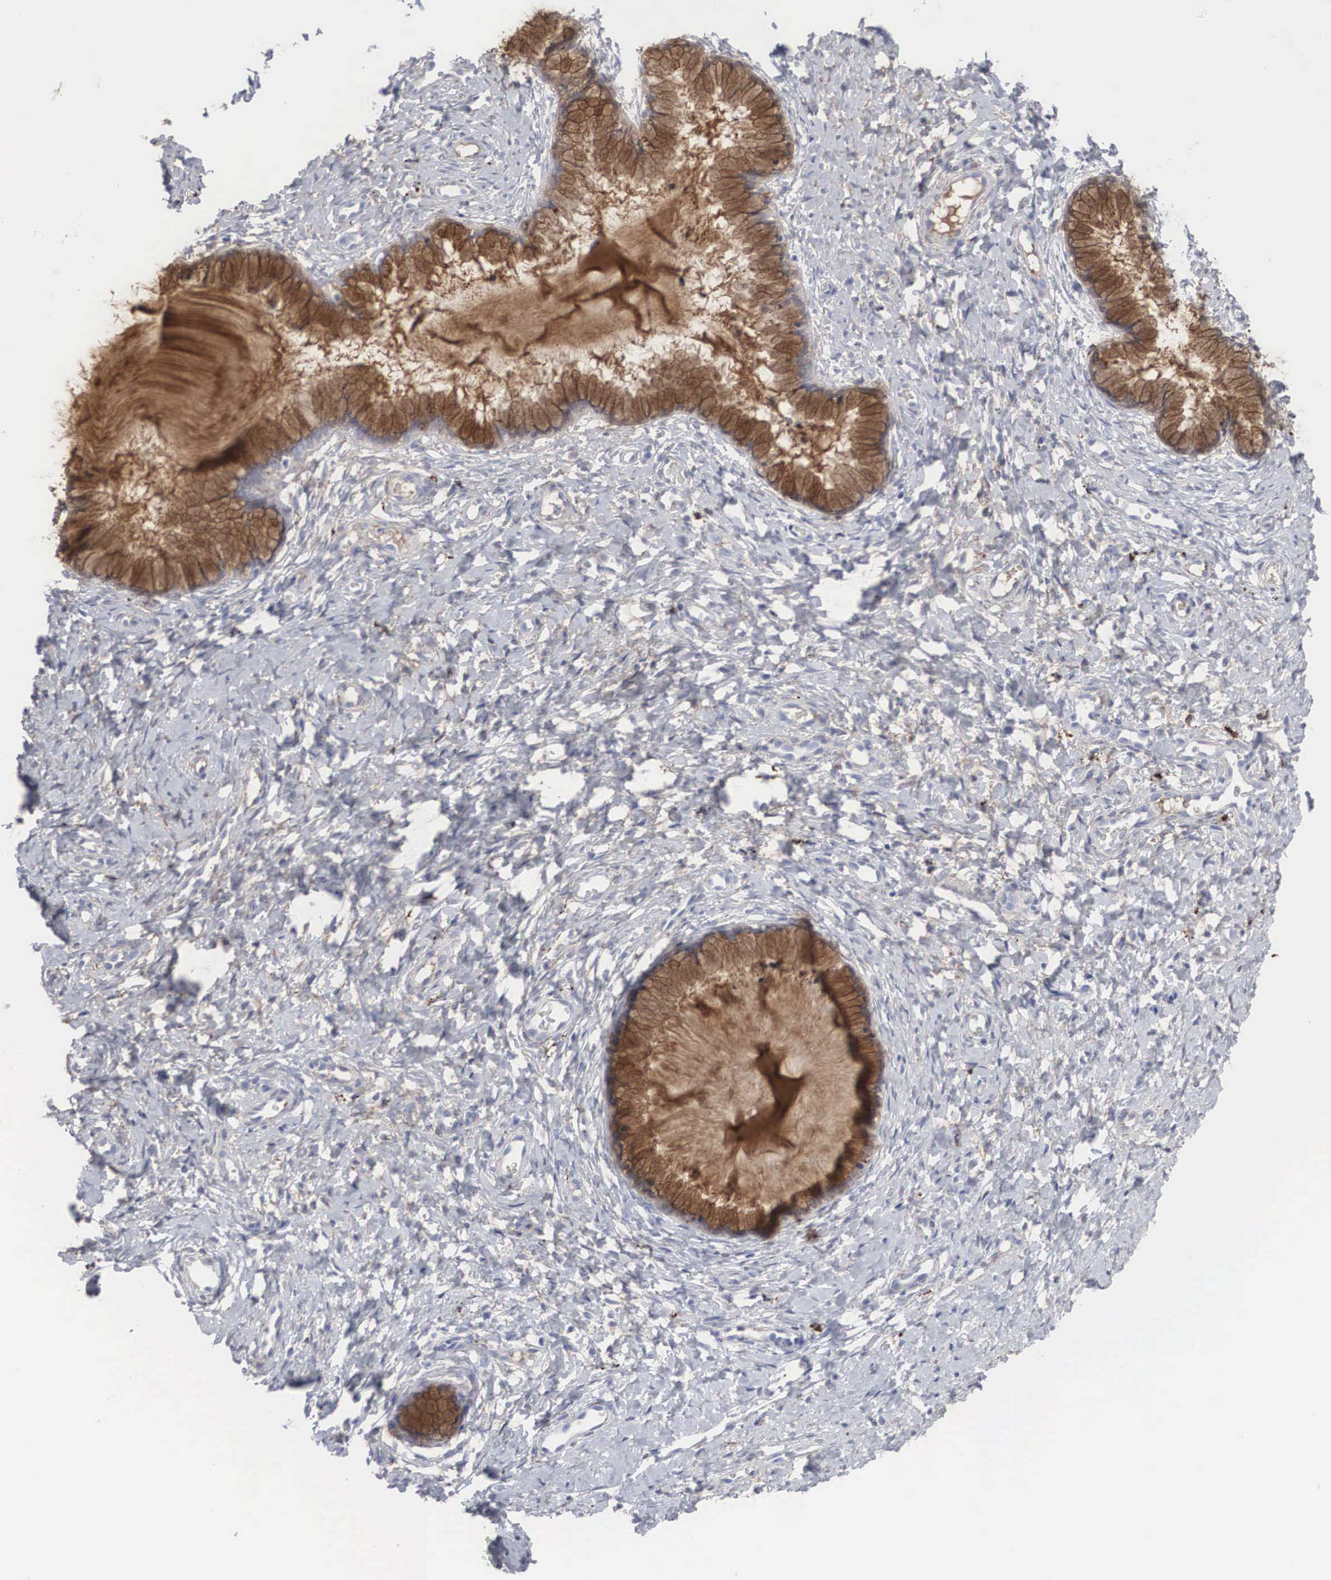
{"staining": {"intensity": "moderate", "quantity": ">75%", "location": "cytoplasmic/membranous"}, "tissue": "cervix", "cell_type": "Glandular cells", "image_type": "normal", "snomed": [{"axis": "morphology", "description": "Normal tissue, NOS"}, {"axis": "topography", "description": "Cervix"}], "caption": "This photomicrograph exhibits IHC staining of unremarkable human cervix, with medium moderate cytoplasmic/membranous expression in about >75% of glandular cells.", "gene": "LGALS3BP", "patient": {"sex": "female", "age": 53}}